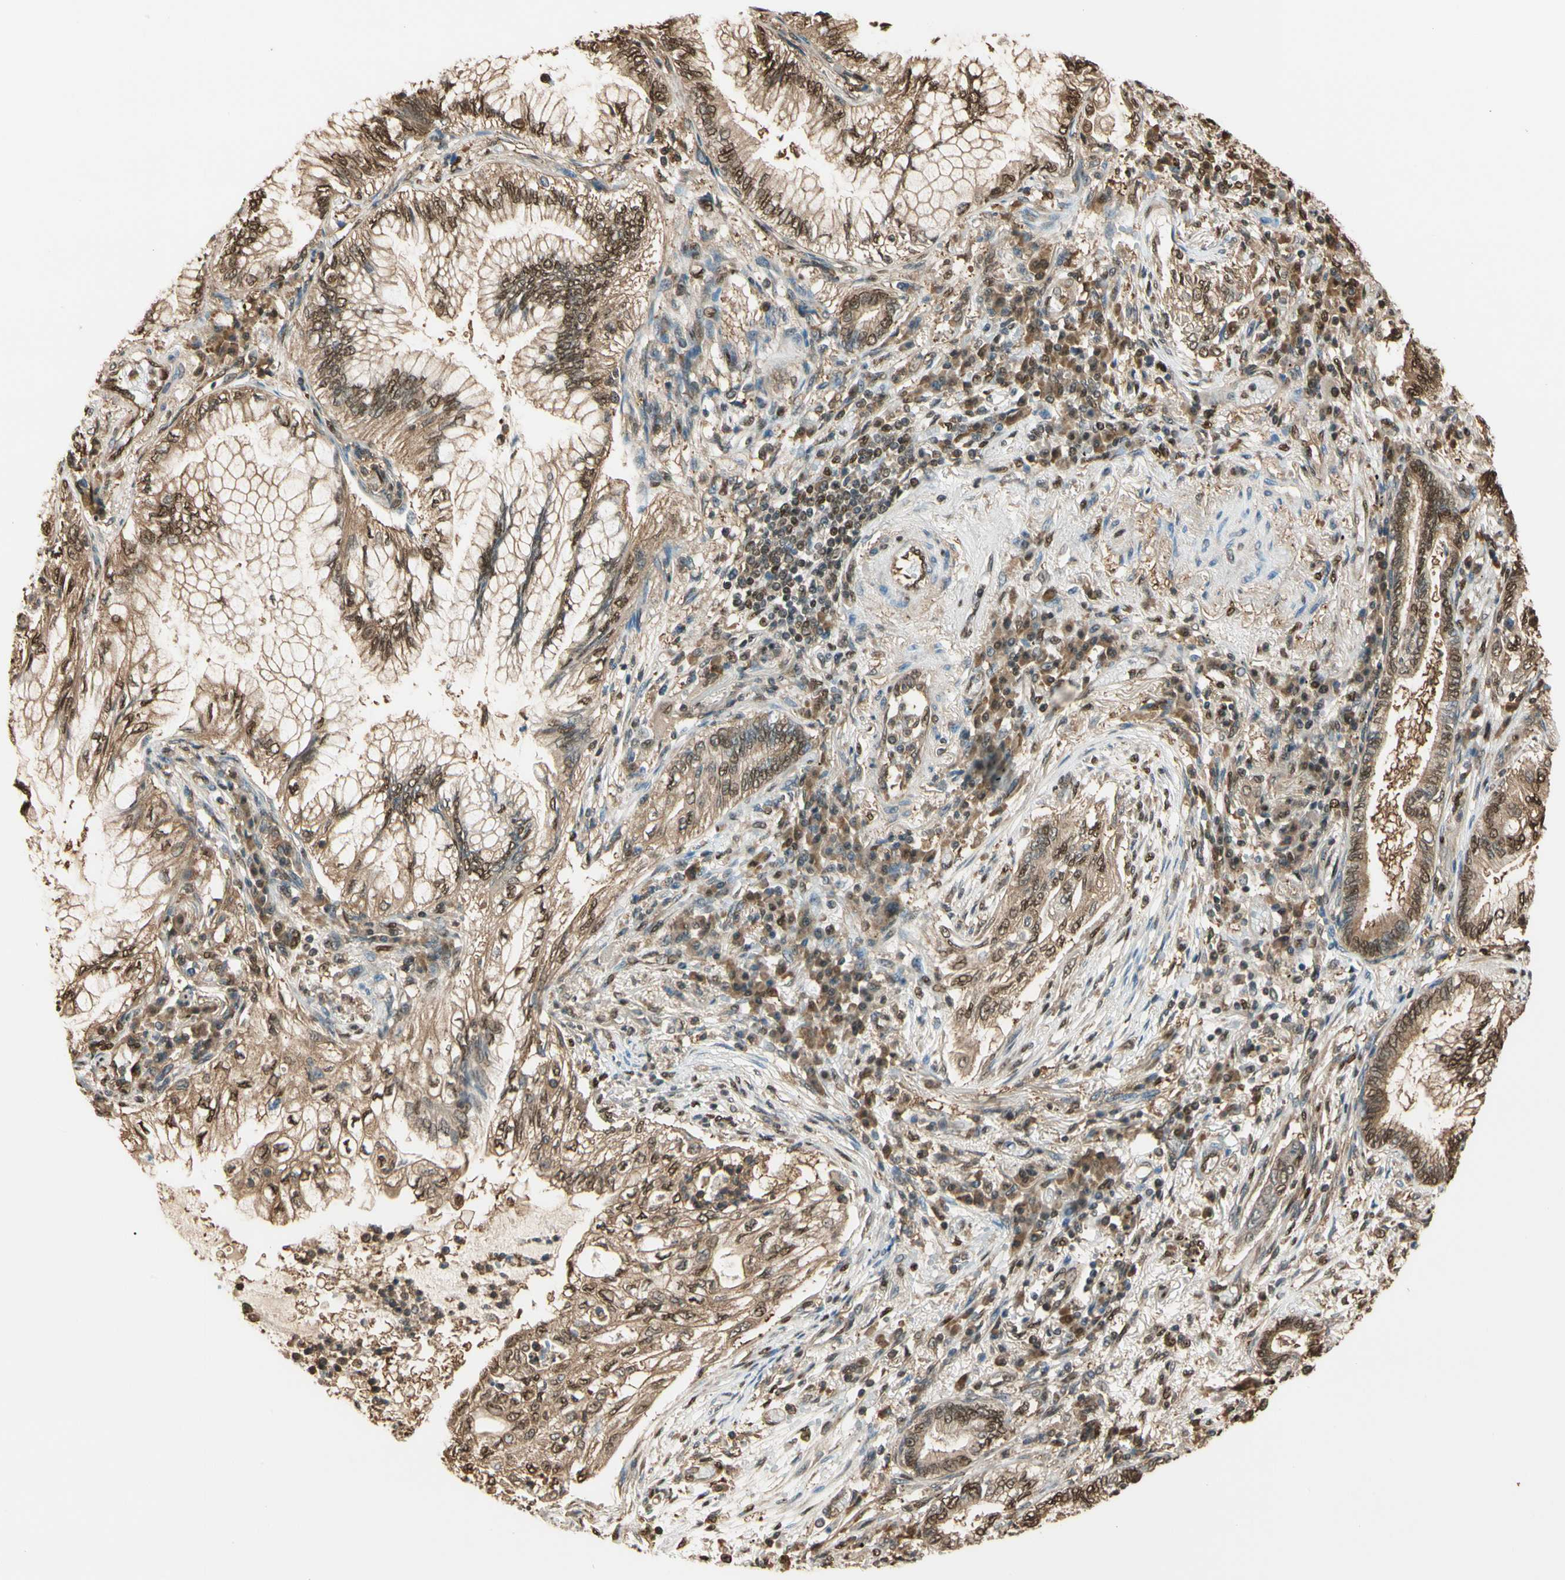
{"staining": {"intensity": "moderate", "quantity": ">75%", "location": "cytoplasmic/membranous,nuclear"}, "tissue": "lung cancer", "cell_type": "Tumor cells", "image_type": "cancer", "snomed": [{"axis": "morphology", "description": "Normal tissue, NOS"}, {"axis": "morphology", "description": "Adenocarcinoma, NOS"}, {"axis": "topography", "description": "Bronchus"}, {"axis": "topography", "description": "Lung"}], "caption": "Immunohistochemical staining of lung adenocarcinoma shows medium levels of moderate cytoplasmic/membranous and nuclear protein expression in about >75% of tumor cells. (IHC, brightfield microscopy, high magnification).", "gene": "PNCK", "patient": {"sex": "female", "age": 70}}